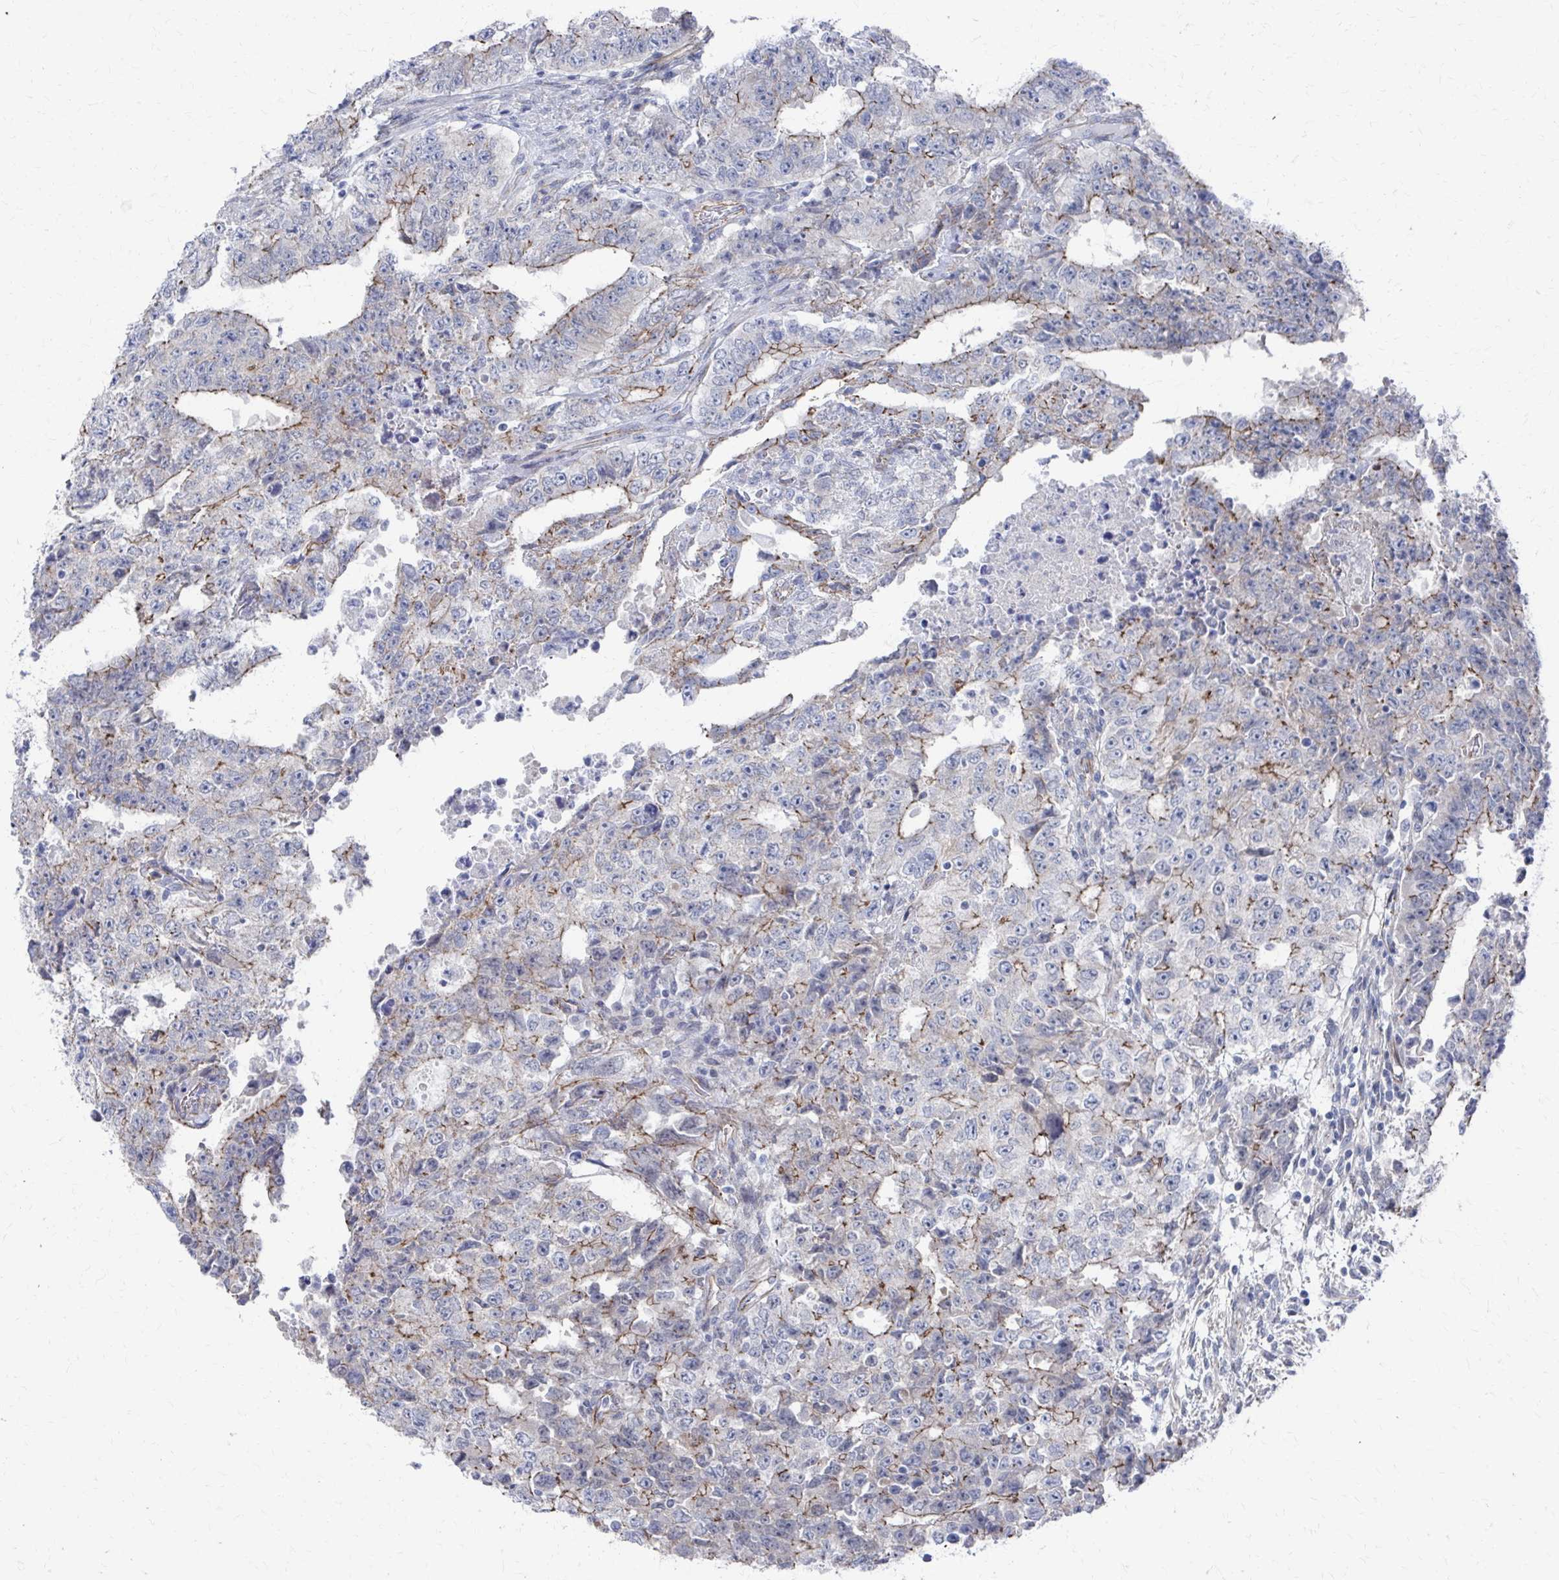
{"staining": {"intensity": "moderate", "quantity": "<25%", "location": "cytoplasmic/membranous"}, "tissue": "testis cancer", "cell_type": "Tumor cells", "image_type": "cancer", "snomed": [{"axis": "morphology", "description": "Carcinoma, Embryonal, NOS"}, {"axis": "topography", "description": "Testis"}], "caption": "Immunohistochemical staining of testis cancer exhibits low levels of moderate cytoplasmic/membranous protein expression in approximately <25% of tumor cells.", "gene": "PLEKHG7", "patient": {"sex": "male", "age": 24}}